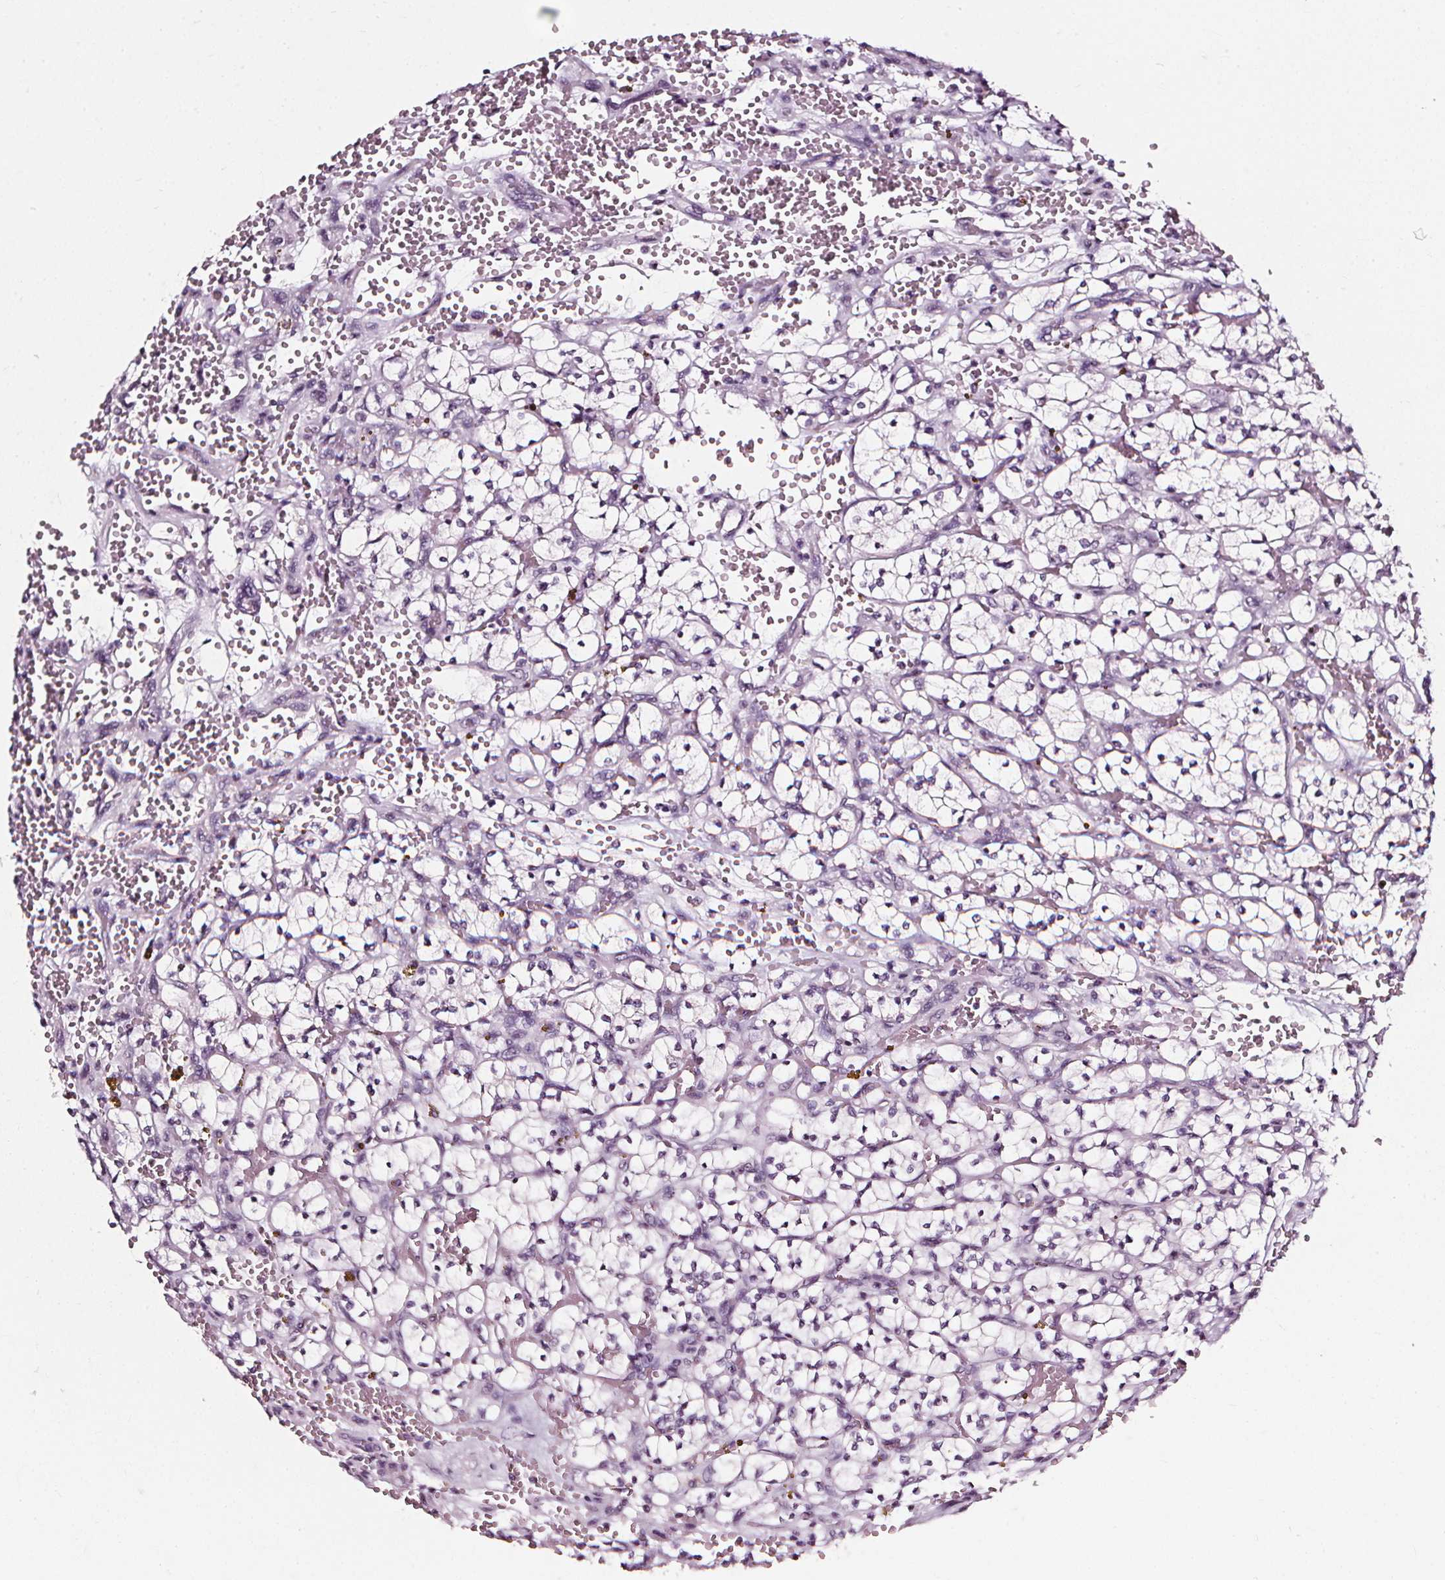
{"staining": {"intensity": "negative", "quantity": "none", "location": "none"}, "tissue": "renal cancer", "cell_type": "Tumor cells", "image_type": "cancer", "snomed": [{"axis": "morphology", "description": "Adenocarcinoma, NOS"}, {"axis": "topography", "description": "Kidney"}], "caption": "Human renal cancer (adenocarcinoma) stained for a protein using immunohistochemistry exhibits no expression in tumor cells.", "gene": "DEFA5", "patient": {"sex": "female", "age": 64}}